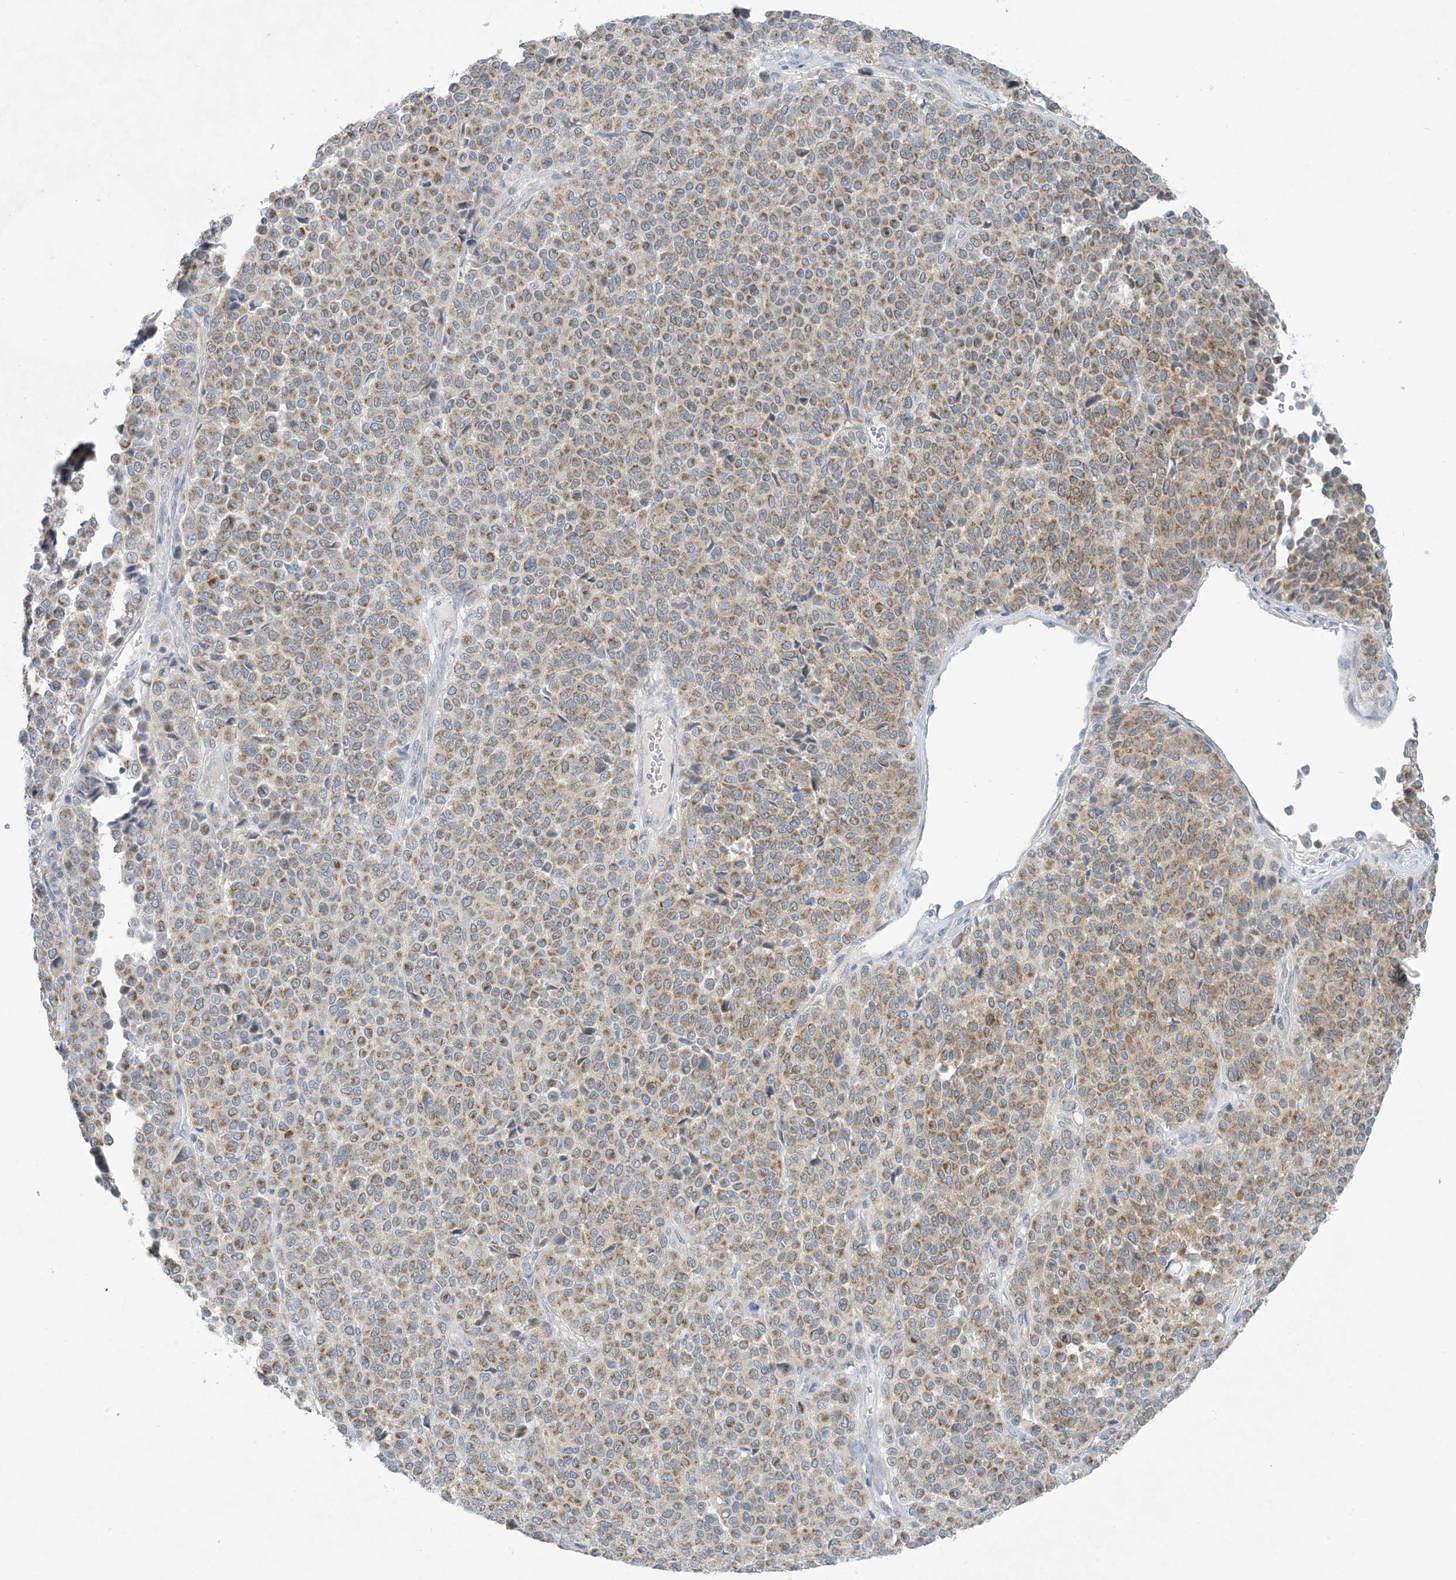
{"staining": {"intensity": "moderate", "quantity": ">75%", "location": "cytoplasmic/membranous"}, "tissue": "melanoma", "cell_type": "Tumor cells", "image_type": "cancer", "snomed": [{"axis": "morphology", "description": "Malignant melanoma, Metastatic site"}, {"axis": "topography", "description": "Pancreas"}], "caption": "High-power microscopy captured an IHC histopathology image of malignant melanoma (metastatic site), revealing moderate cytoplasmic/membranous expression in approximately >75% of tumor cells.", "gene": "MRPS18A", "patient": {"sex": "female", "age": 30}}